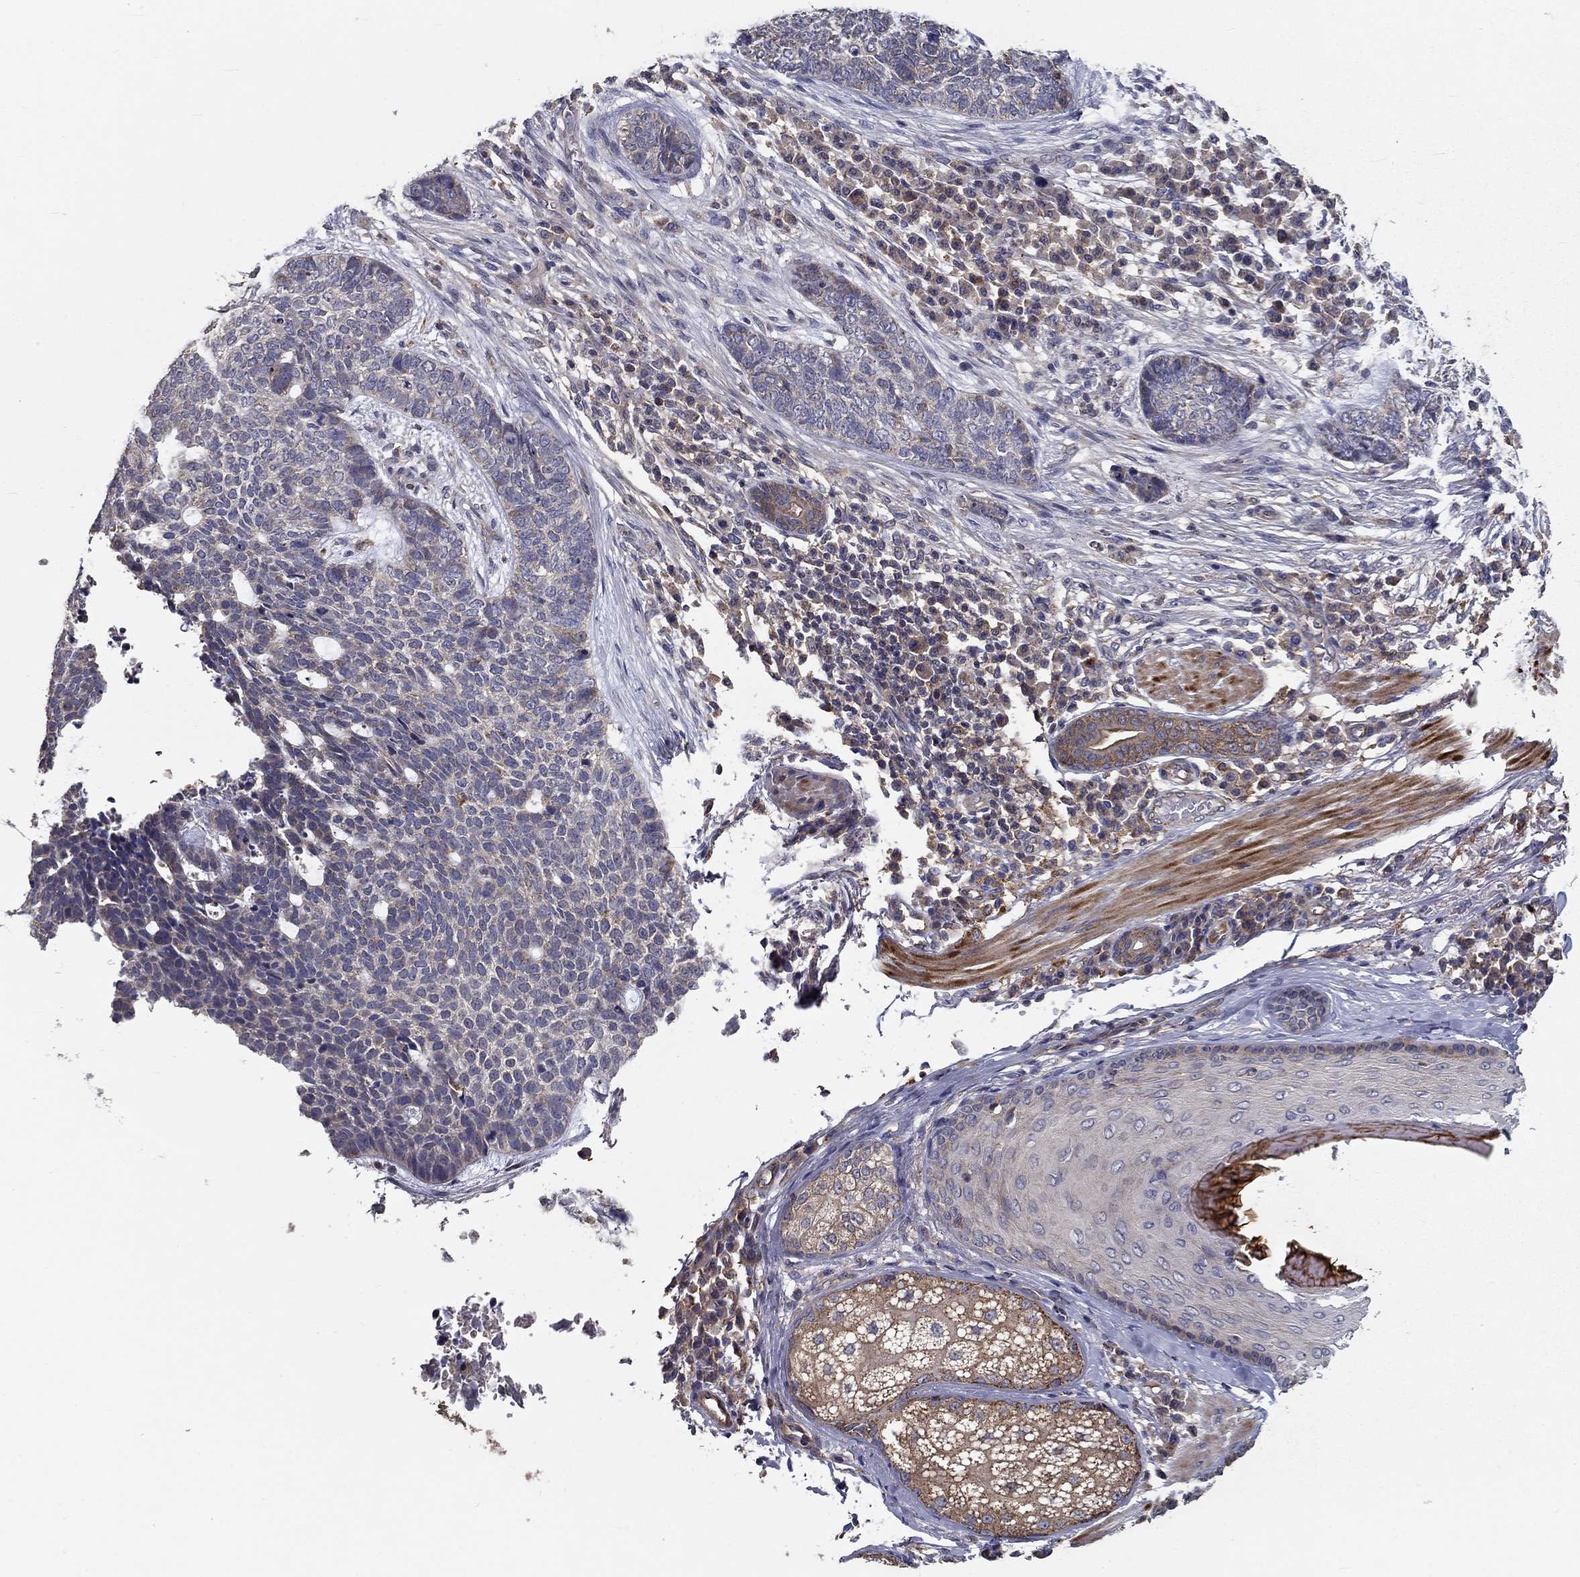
{"staining": {"intensity": "negative", "quantity": "none", "location": "none"}, "tissue": "skin cancer", "cell_type": "Tumor cells", "image_type": "cancer", "snomed": [{"axis": "morphology", "description": "Basal cell carcinoma"}, {"axis": "topography", "description": "Skin"}], "caption": "IHC histopathology image of human skin cancer stained for a protein (brown), which shows no positivity in tumor cells. (DAB (3,3'-diaminobenzidine) immunohistochemistry (IHC) with hematoxylin counter stain).", "gene": "ALDH4A1", "patient": {"sex": "female", "age": 69}}